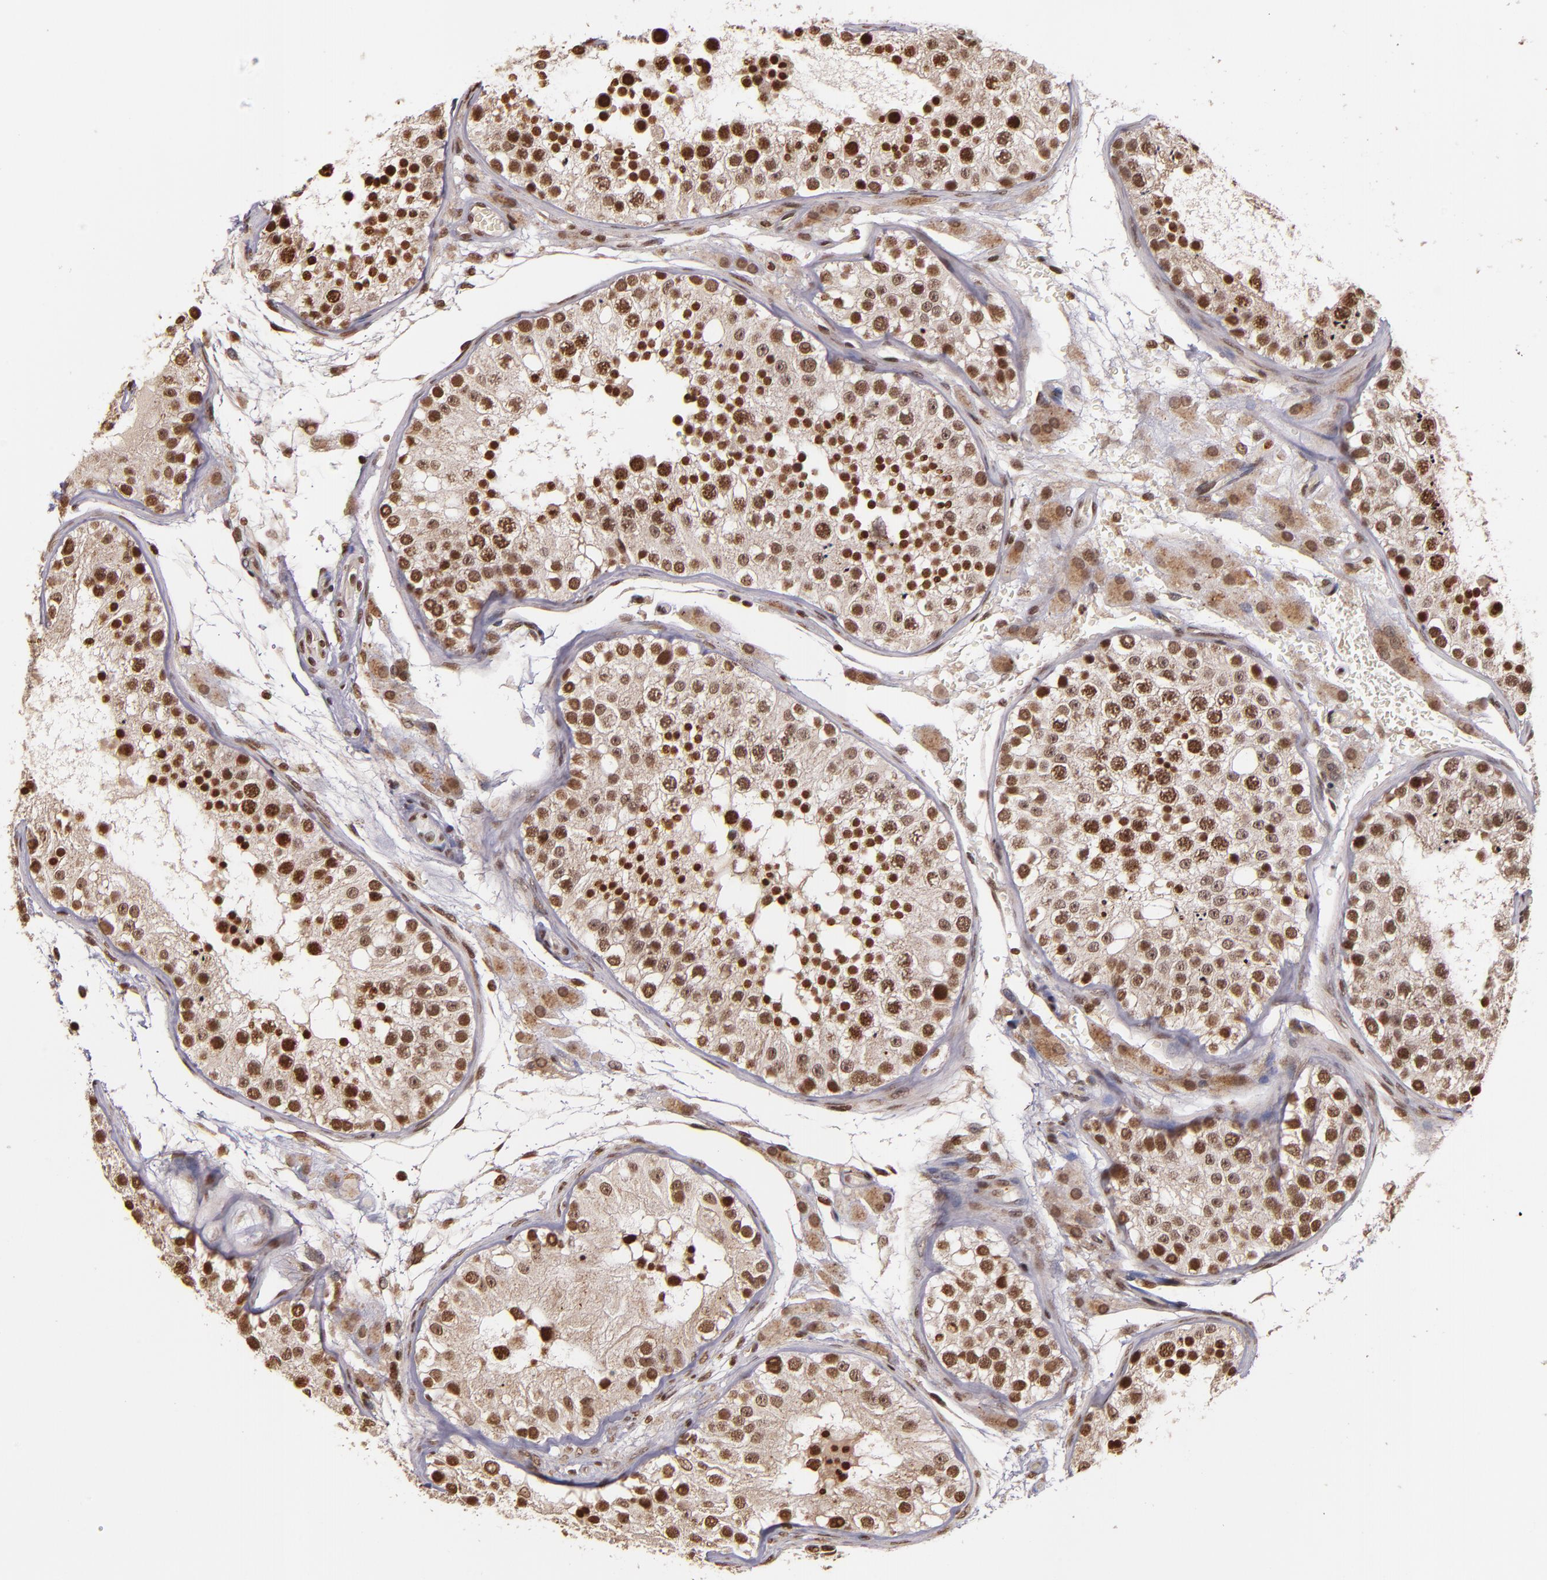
{"staining": {"intensity": "strong", "quantity": "25%-75%", "location": "nuclear"}, "tissue": "testis", "cell_type": "Cells in seminiferous ducts", "image_type": "normal", "snomed": [{"axis": "morphology", "description": "Normal tissue, NOS"}, {"axis": "topography", "description": "Testis"}], "caption": "Protein positivity by immunohistochemistry shows strong nuclear positivity in approximately 25%-75% of cells in seminiferous ducts in benign testis.", "gene": "CUL3", "patient": {"sex": "male", "age": 26}}